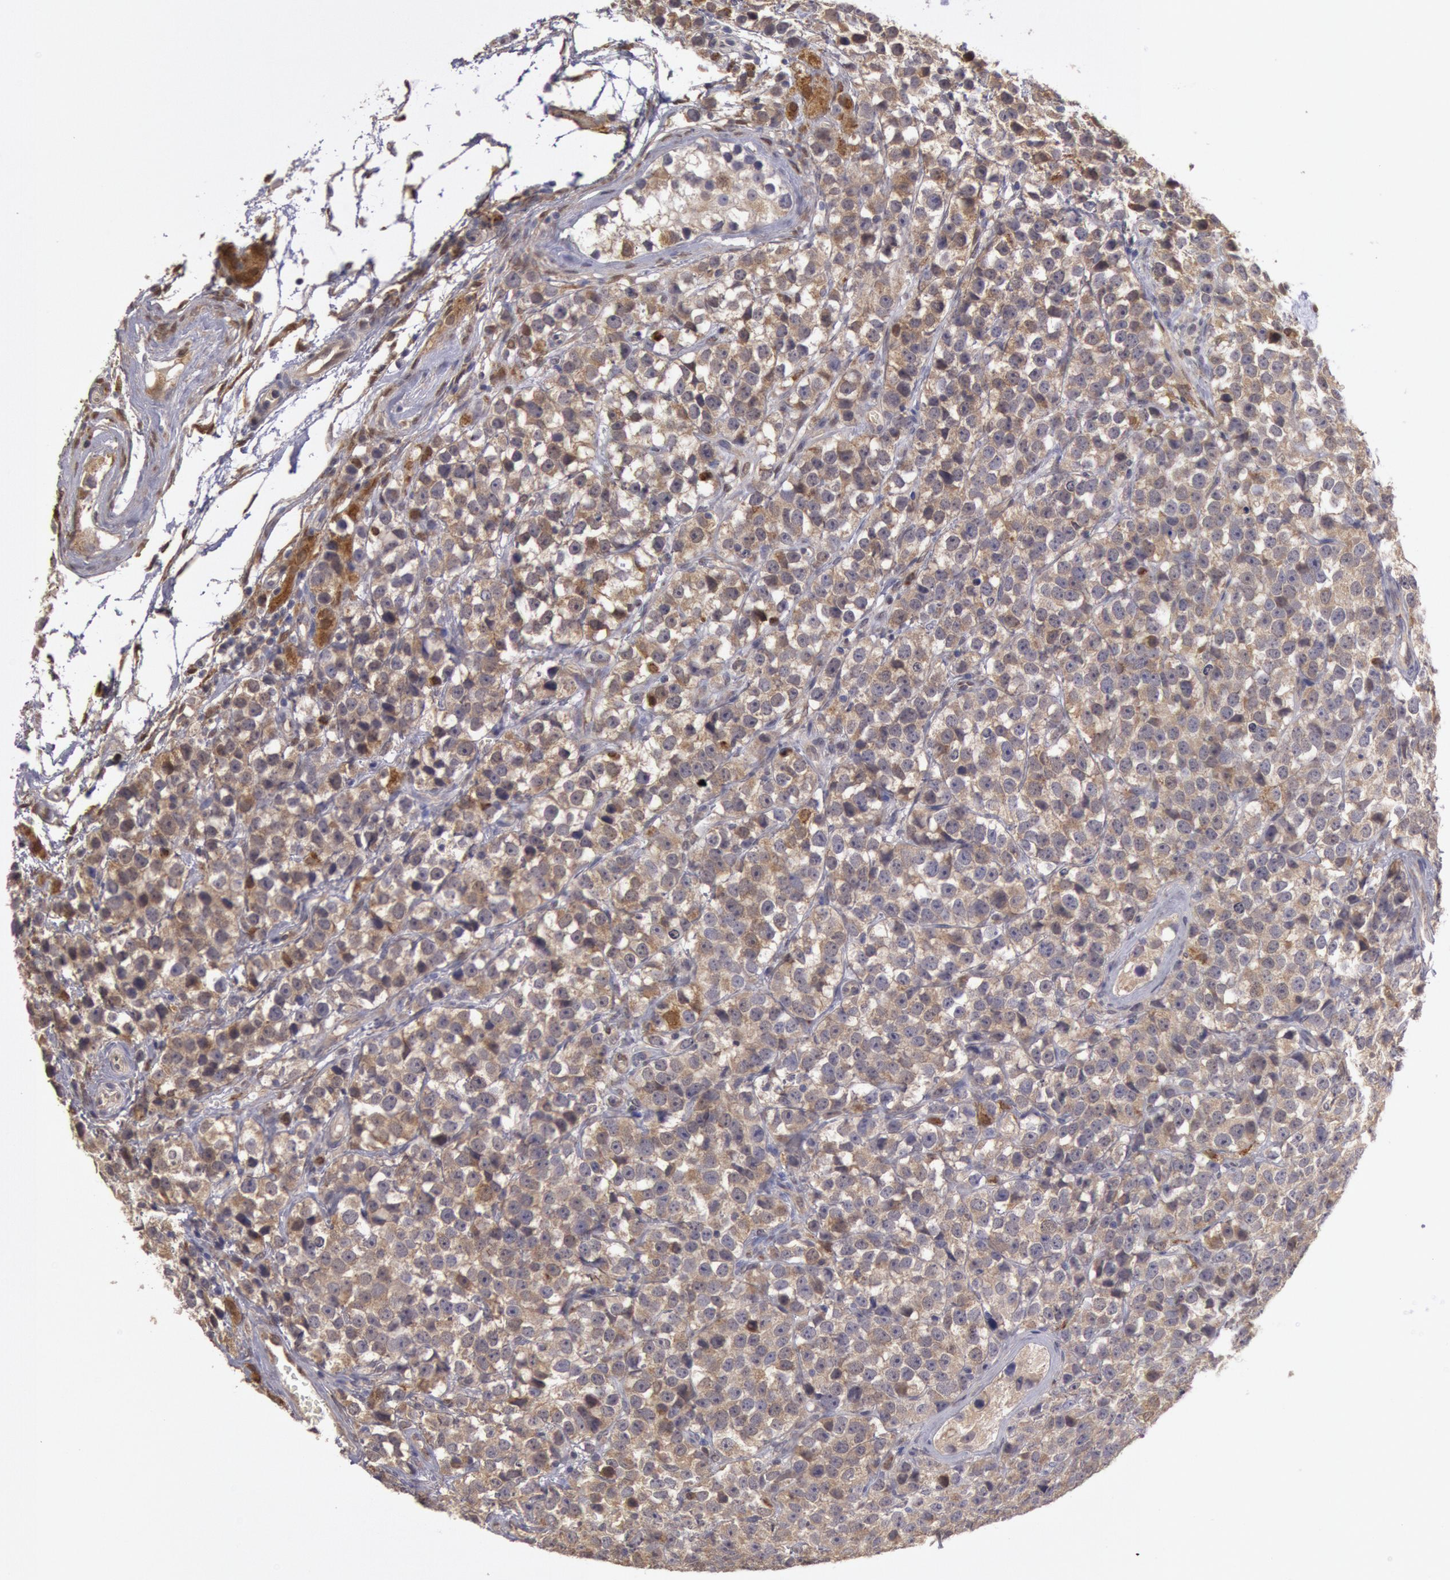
{"staining": {"intensity": "weak", "quantity": ">75%", "location": "cytoplasmic/membranous"}, "tissue": "testis cancer", "cell_type": "Tumor cells", "image_type": "cancer", "snomed": [{"axis": "morphology", "description": "Seminoma, NOS"}, {"axis": "topography", "description": "Testis"}], "caption": "High-power microscopy captured an immunohistochemistry micrograph of testis cancer (seminoma), revealing weak cytoplasmic/membranous positivity in approximately >75% of tumor cells. Immunohistochemistry (ihc) stains the protein of interest in brown and the nuclei are stained blue.", "gene": "MPST", "patient": {"sex": "male", "age": 25}}